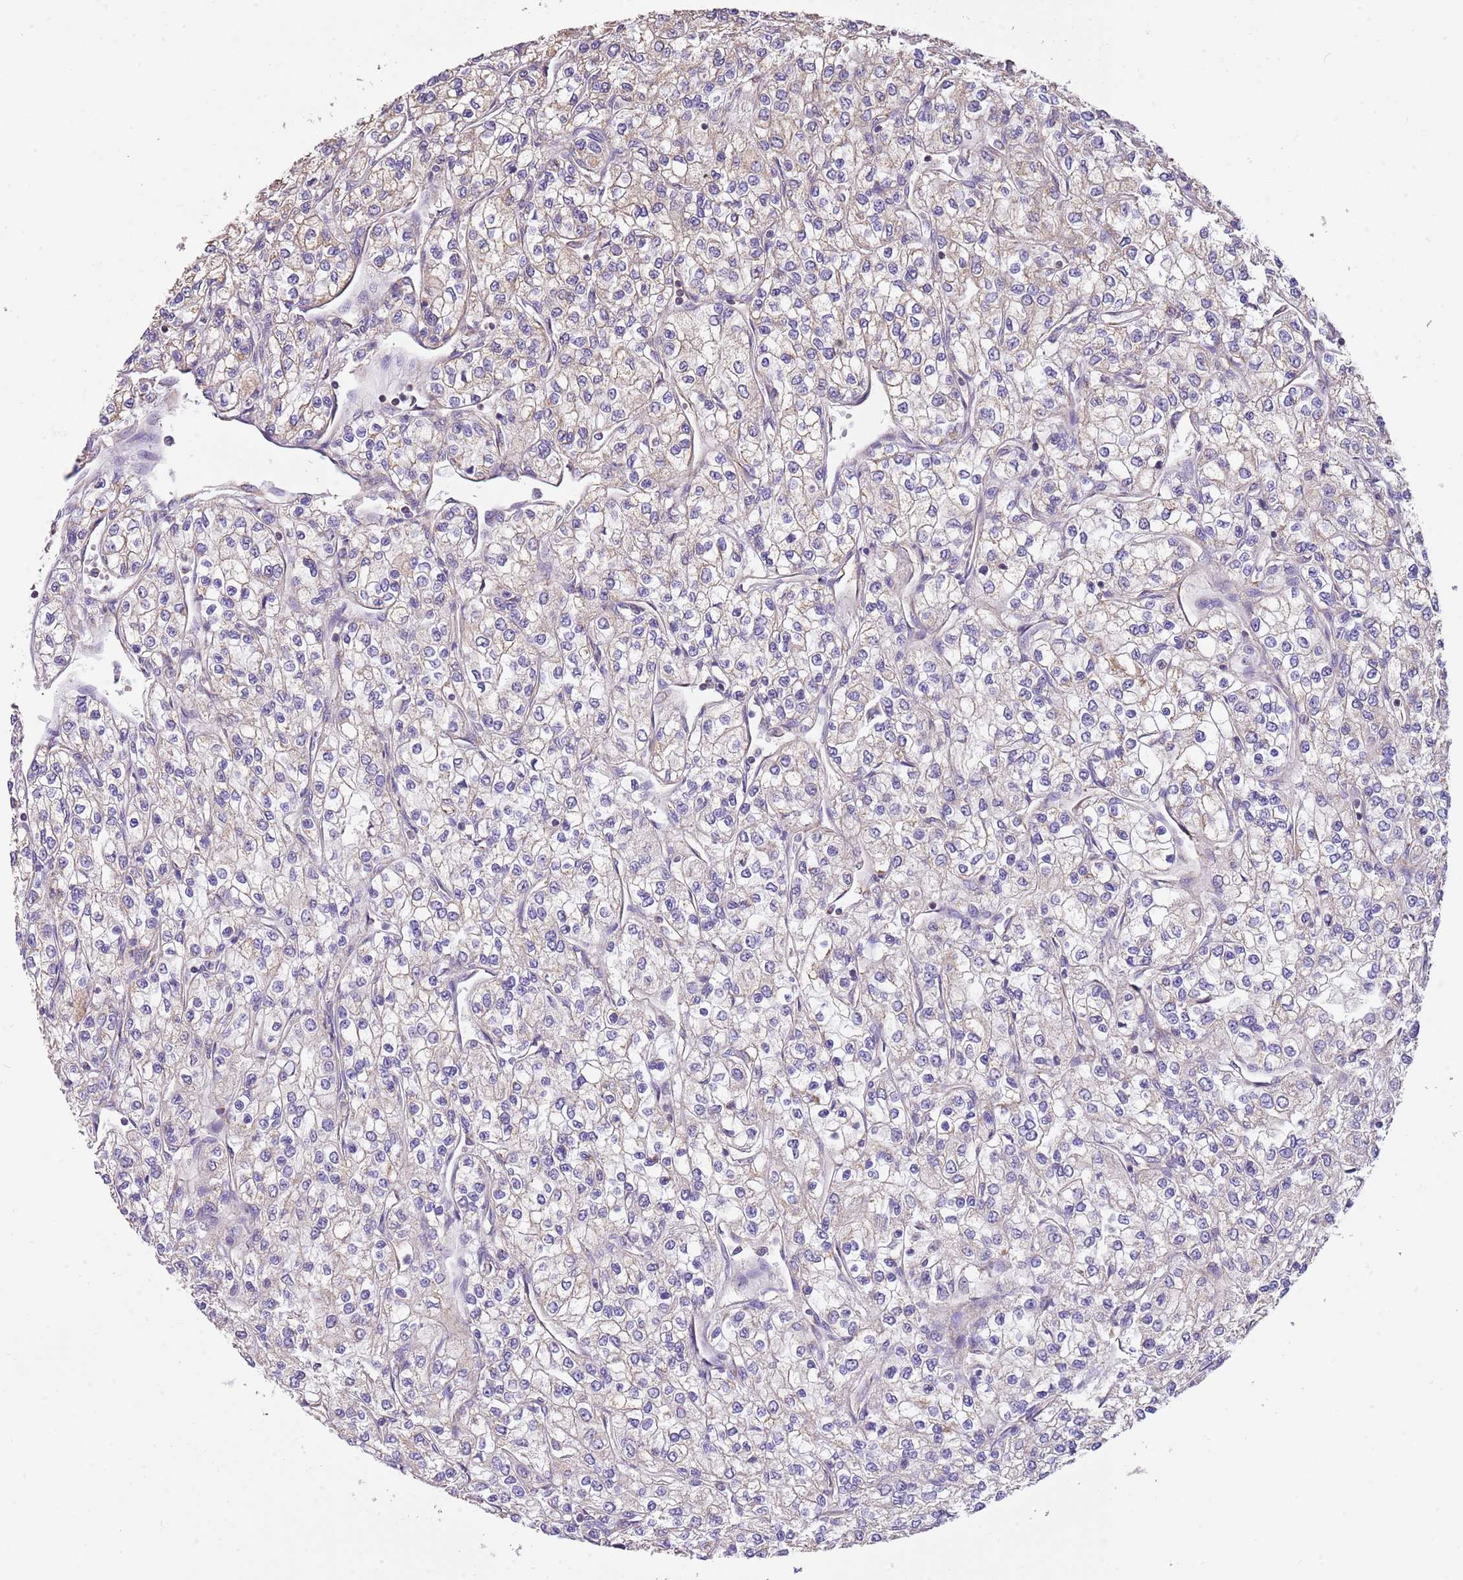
{"staining": {"intensity": "weak", "quantity": "<25%", "location": "cytoplasmic/membranous"}, "tissue": "renal cancer", "cell_type": "Tumor cells", "image_type": "cancer", "snomed": [{"axis": "morphology", "description": "Adenocarcinoma, NOS"}, {"axis": "topography", "description": "Kidney"}], "caption": "Tumor cells are negative for protein expression in human renal adenocarcinoma.", "gene": "DOCK9", "patient": {"sex": "male", "age": 80}}